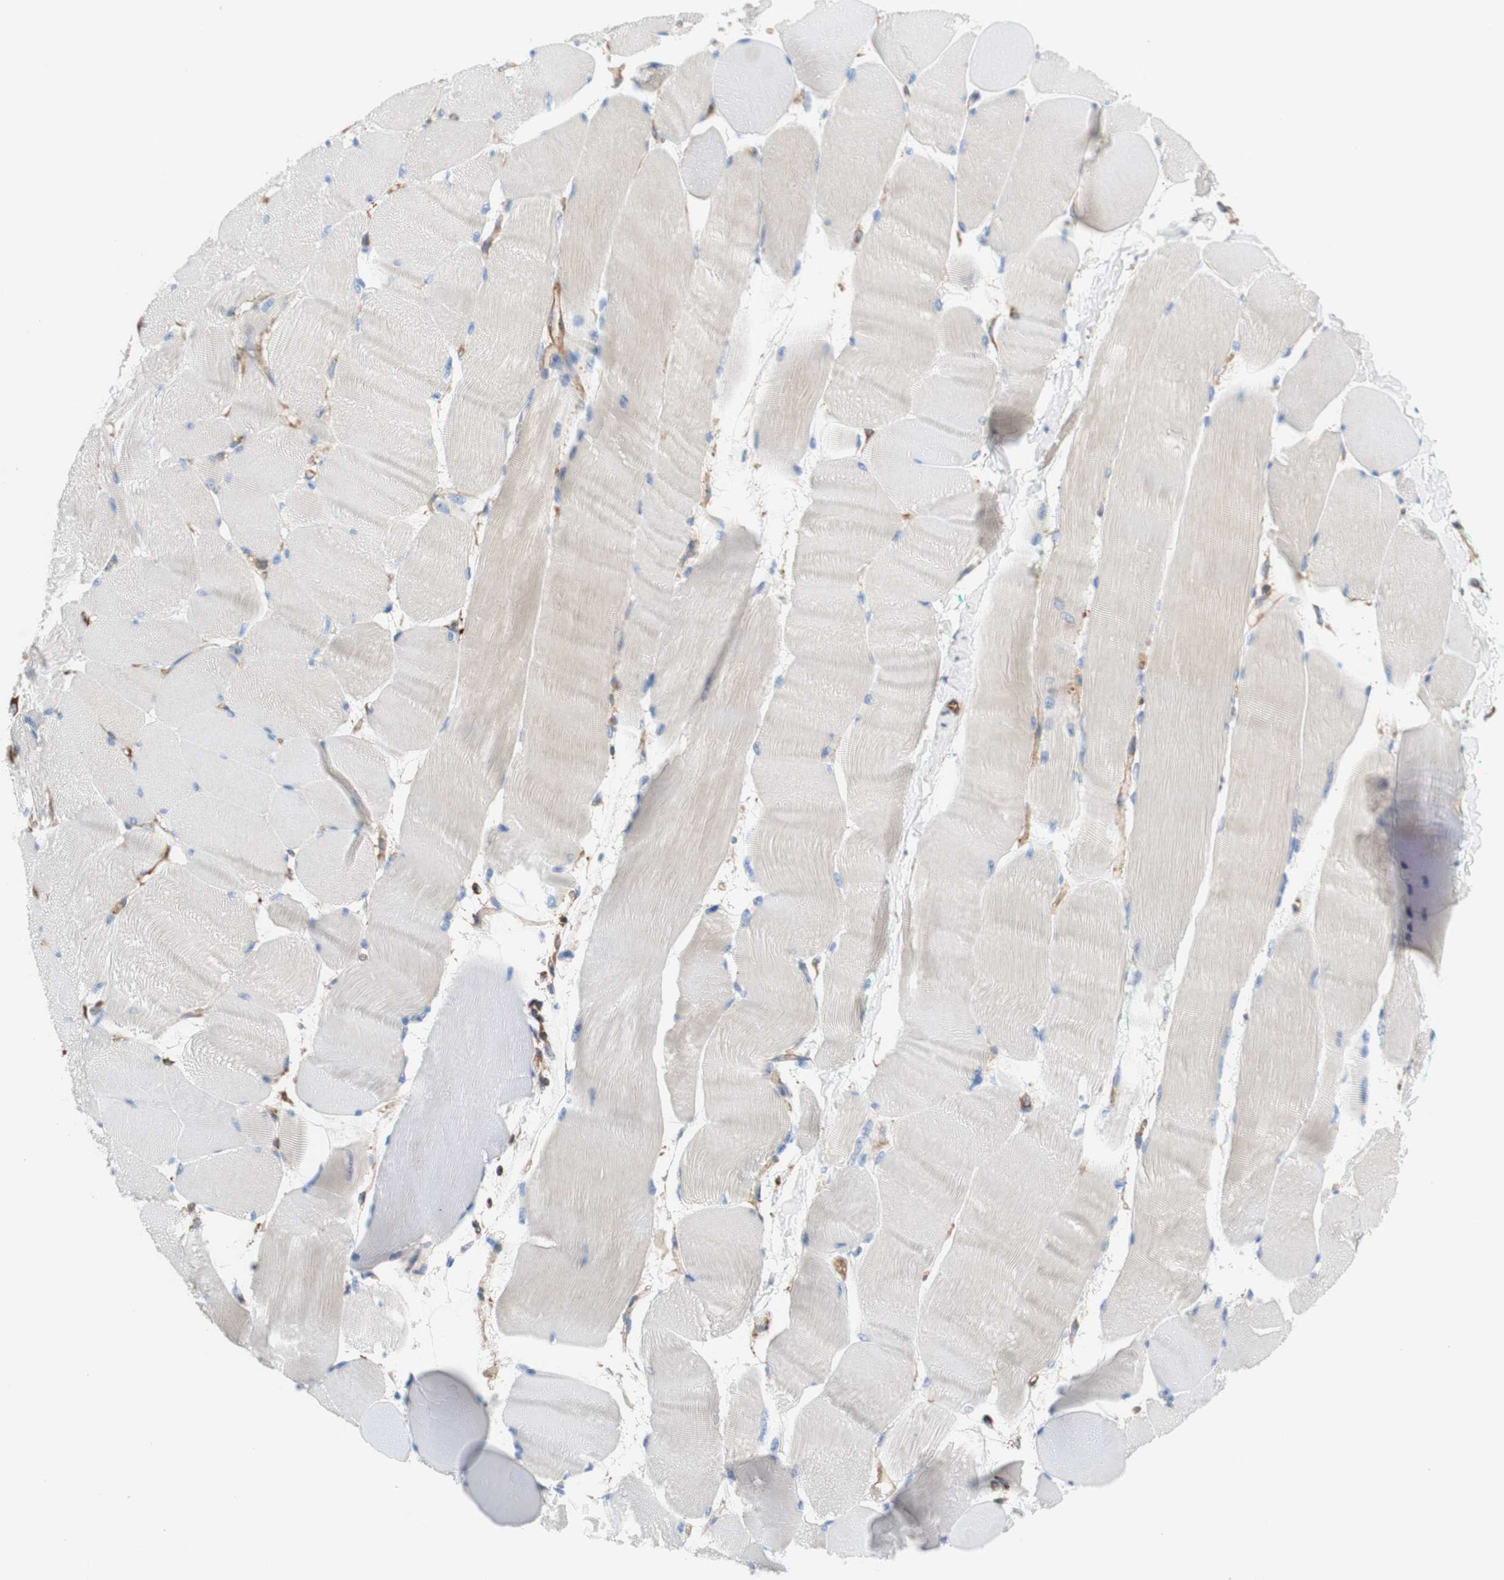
{"staining": {"intensity": "weak", "quantity": "<25%", "location": "cytoplasmic/membranous"}, "tissue": "skeletal muscle", "cell_type": "Myocytes", "image_type": "normal", "snomed": [{"axis": "morphology", "description": "Normal tissue, NOS"}, {"axis": "morphology", "description": "Squamous cell carcinoma, NOS"}, {"axis": "topography", "description": "Skeletal muscle"}], "caption": "IHC of unremarkable human skeletal muscle shows no staining in myocytes. (DAB immunohistochemistry with hematoxylin counter stain).", "gene": "STOM", "patient": {"sex": "male", "age": 51}}